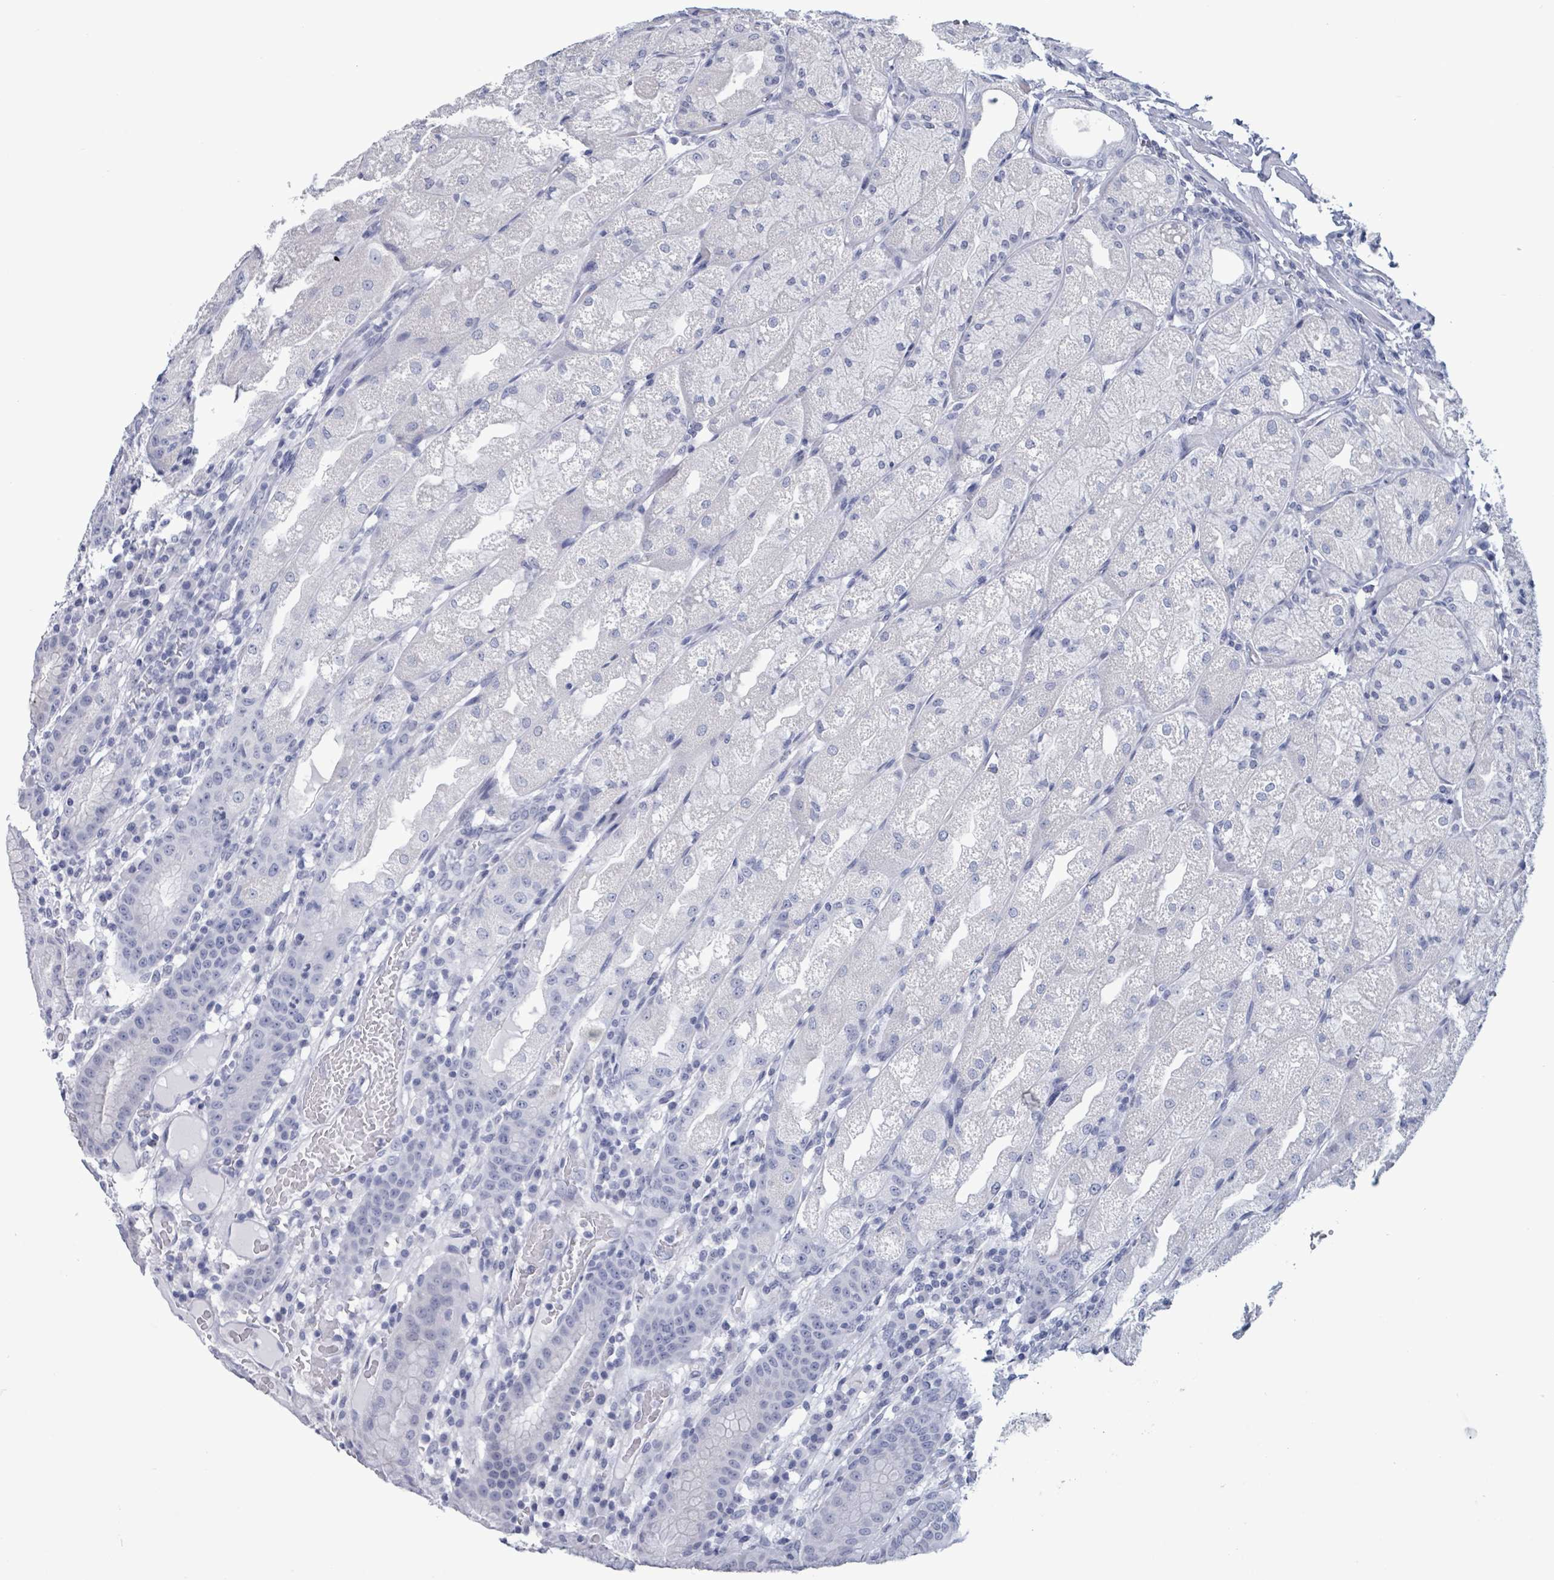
{"staining": {"intensity": "negative", "quantity": "none", "location": "none"}, "tissue": "stomach", "cell_type": "Glandular cells", "image_type": "normal", "snomed": [{"axis": "morphology", "description": "Normal tissue, NOS"}, {"axis": "topography", "description": "Stomach, upper"}], "caption": "DAB (3,3'-diaminobenzidine) immunohistochemical staining of normal human stomach demonstrates no significant expression in glandular cells.", "gene": "NKX2", "patient": {"sex": "male", "age": 52}}